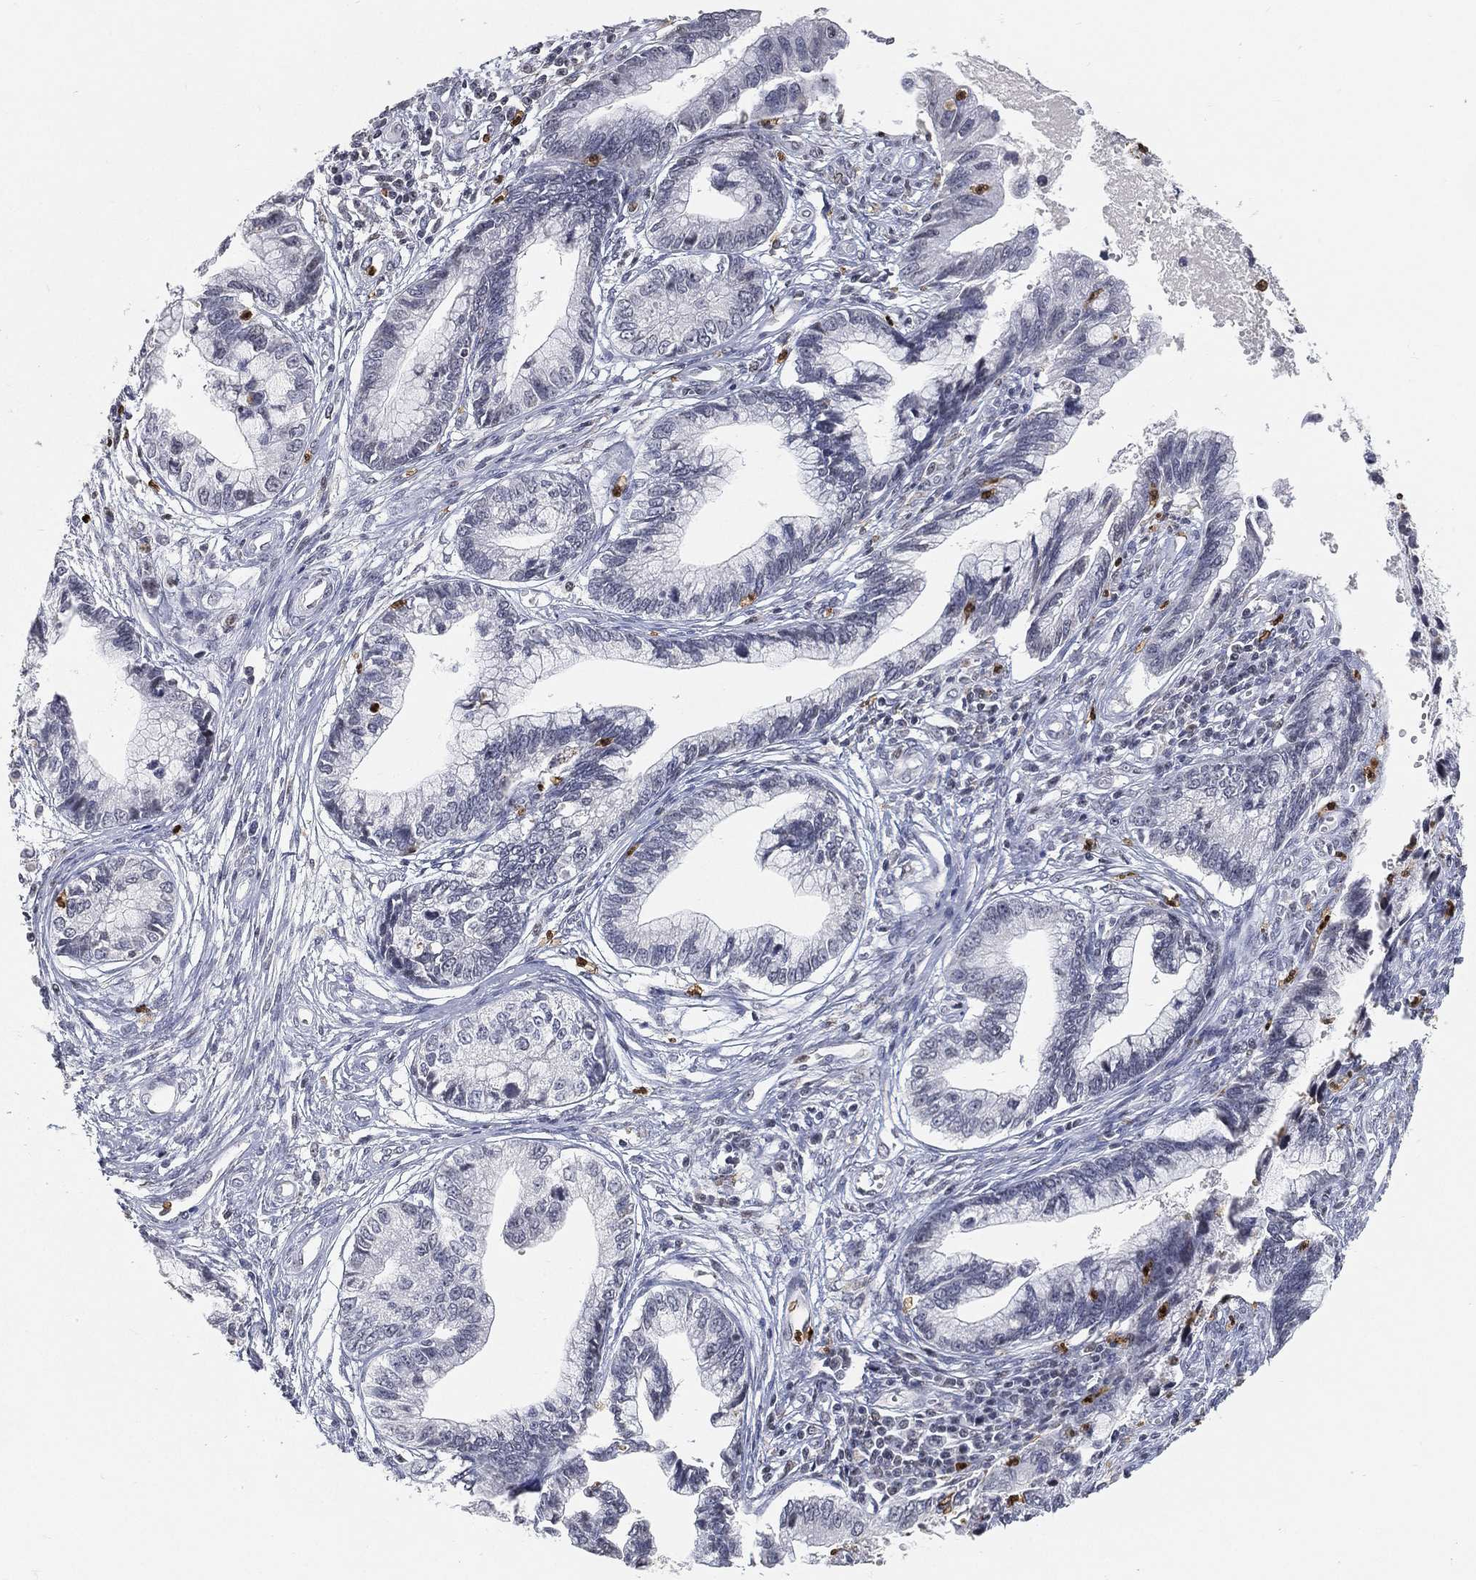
{"staining": {"intensity": "negative", "quantity": "none", "location": "none"}, "tissue": "cervical cancer", "cell_type": "Tumor cells", "image_type": "cancer", "snomed": [{"axis": "morphology", "description": "Adenocarcinoma, NOS"}, {"axis": "topography", "description": "Cervix"}], "caption": "The photomicrograph demonstrates no staining of tumor cells in cervical adenocarcinoma.", "gene": "ARG1", "patient": {"sex": "female", "age": 44}}